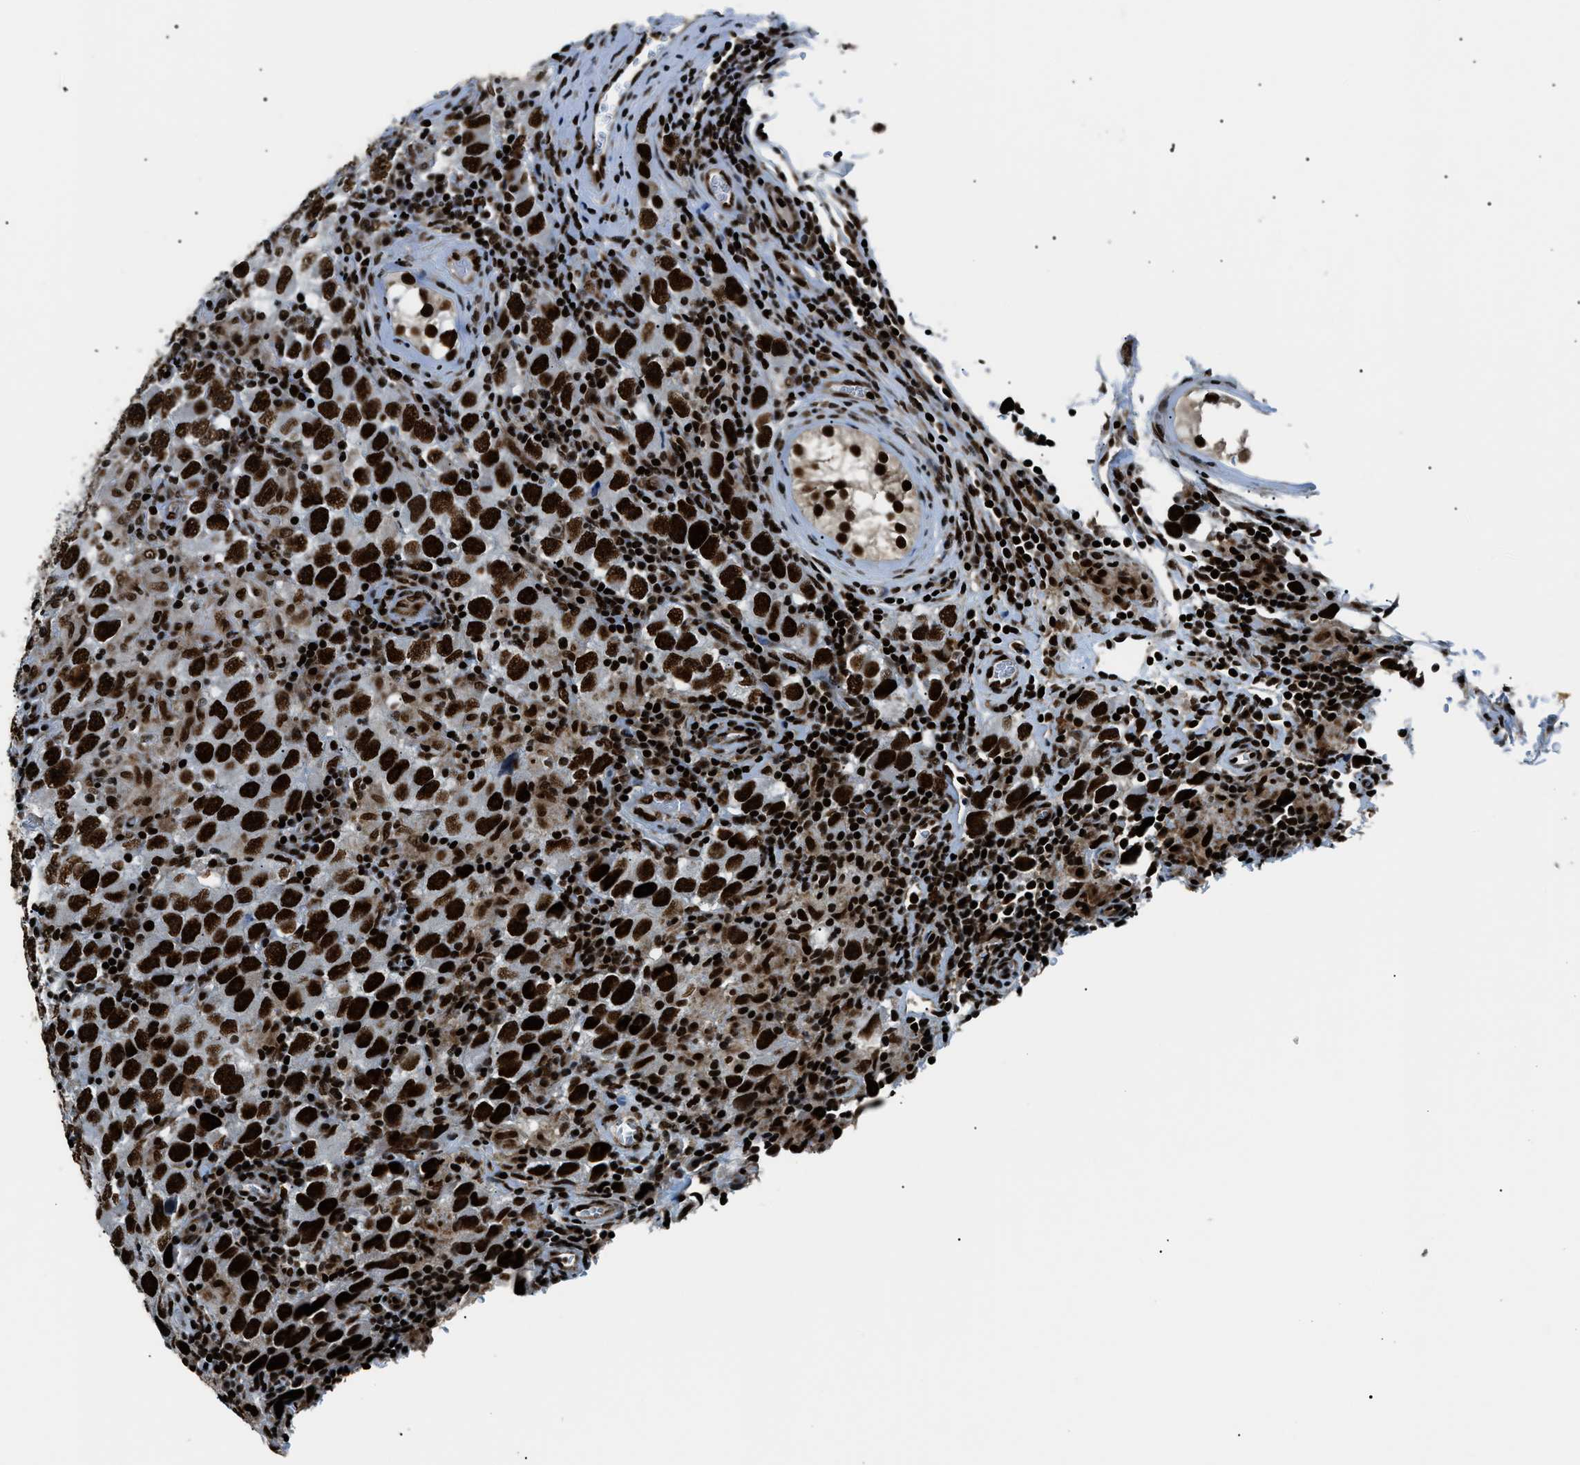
{"staining": {"intensity": "strong", "quantity": ">75%", "location": "nuclear"}, "tissue": "testis cancer", "cell_type": "Tumor cells", "image_type": "cancer", "snomed": [{"axis": "morphology", "description": "Carcinoma, Embryonal, NOS"}, {"axis": "topography", "description": "Testis"}], "caption": "Testis cancer (embryonal carcinoma) stained with DAB immunohistochemistry (IHC) exhibits high levels of strong nuclear staining in about >75% of tumor cells.", "gene": "HNRNPK", "patient": {"sex": "male", "age": 21}}